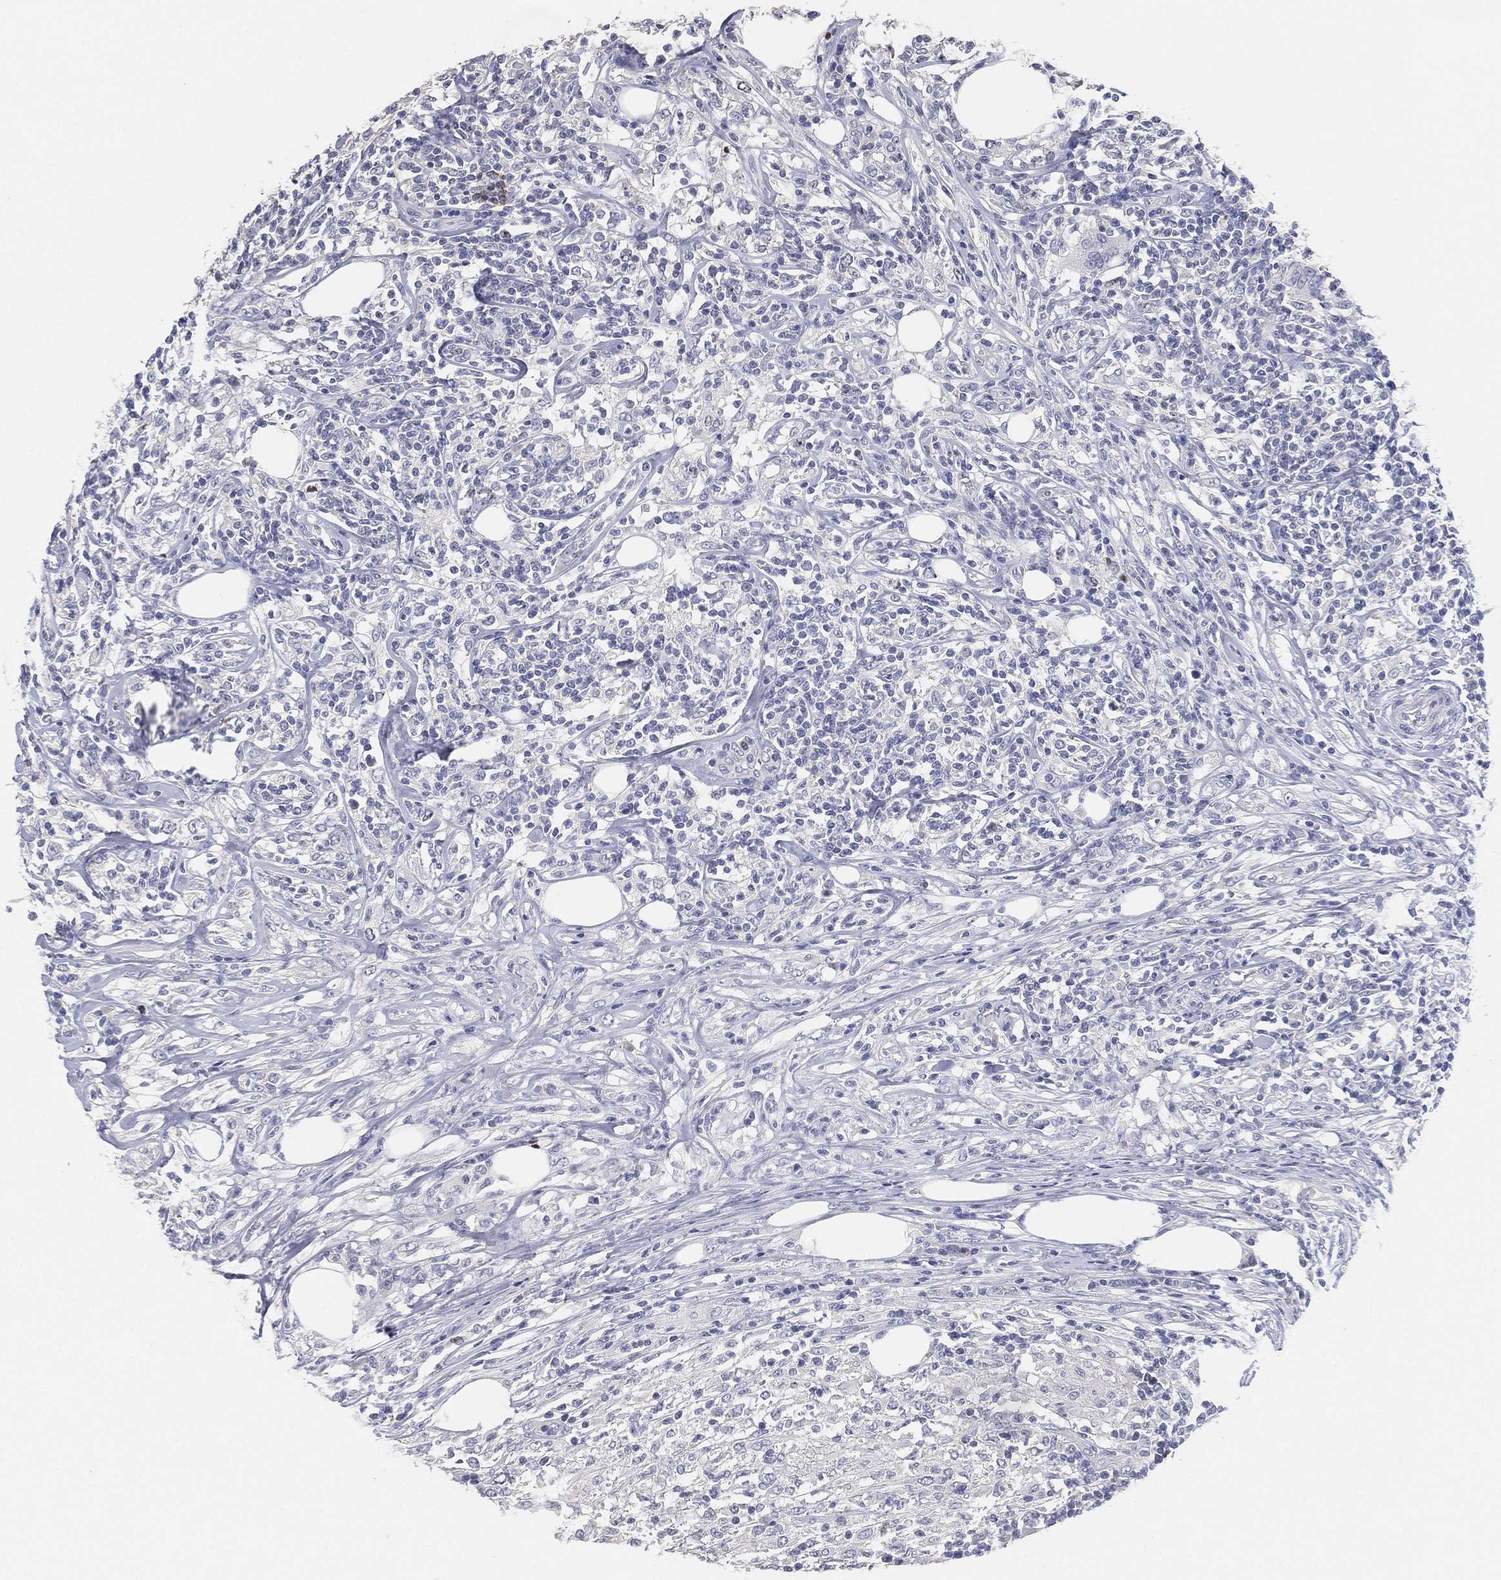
{"staining": {"intensity": "negative", "quantity": "none", "location": "none"}, "tissue": "lymphoma", "cell_type": "Tumor cells", "image_type": "cancer", "snomed": [{"axis": "morphology", "description": "Malignant lymphoma, non-Hodgkin's type, High grade"}, {"axis": "topography", "description": "Lymph node"}], "caption": "Protein analysis of lymphoma exhibits no significant staining in tumor cells.", "gene": "FAM187B", "patient": {"sex": "female", "age": 84}}